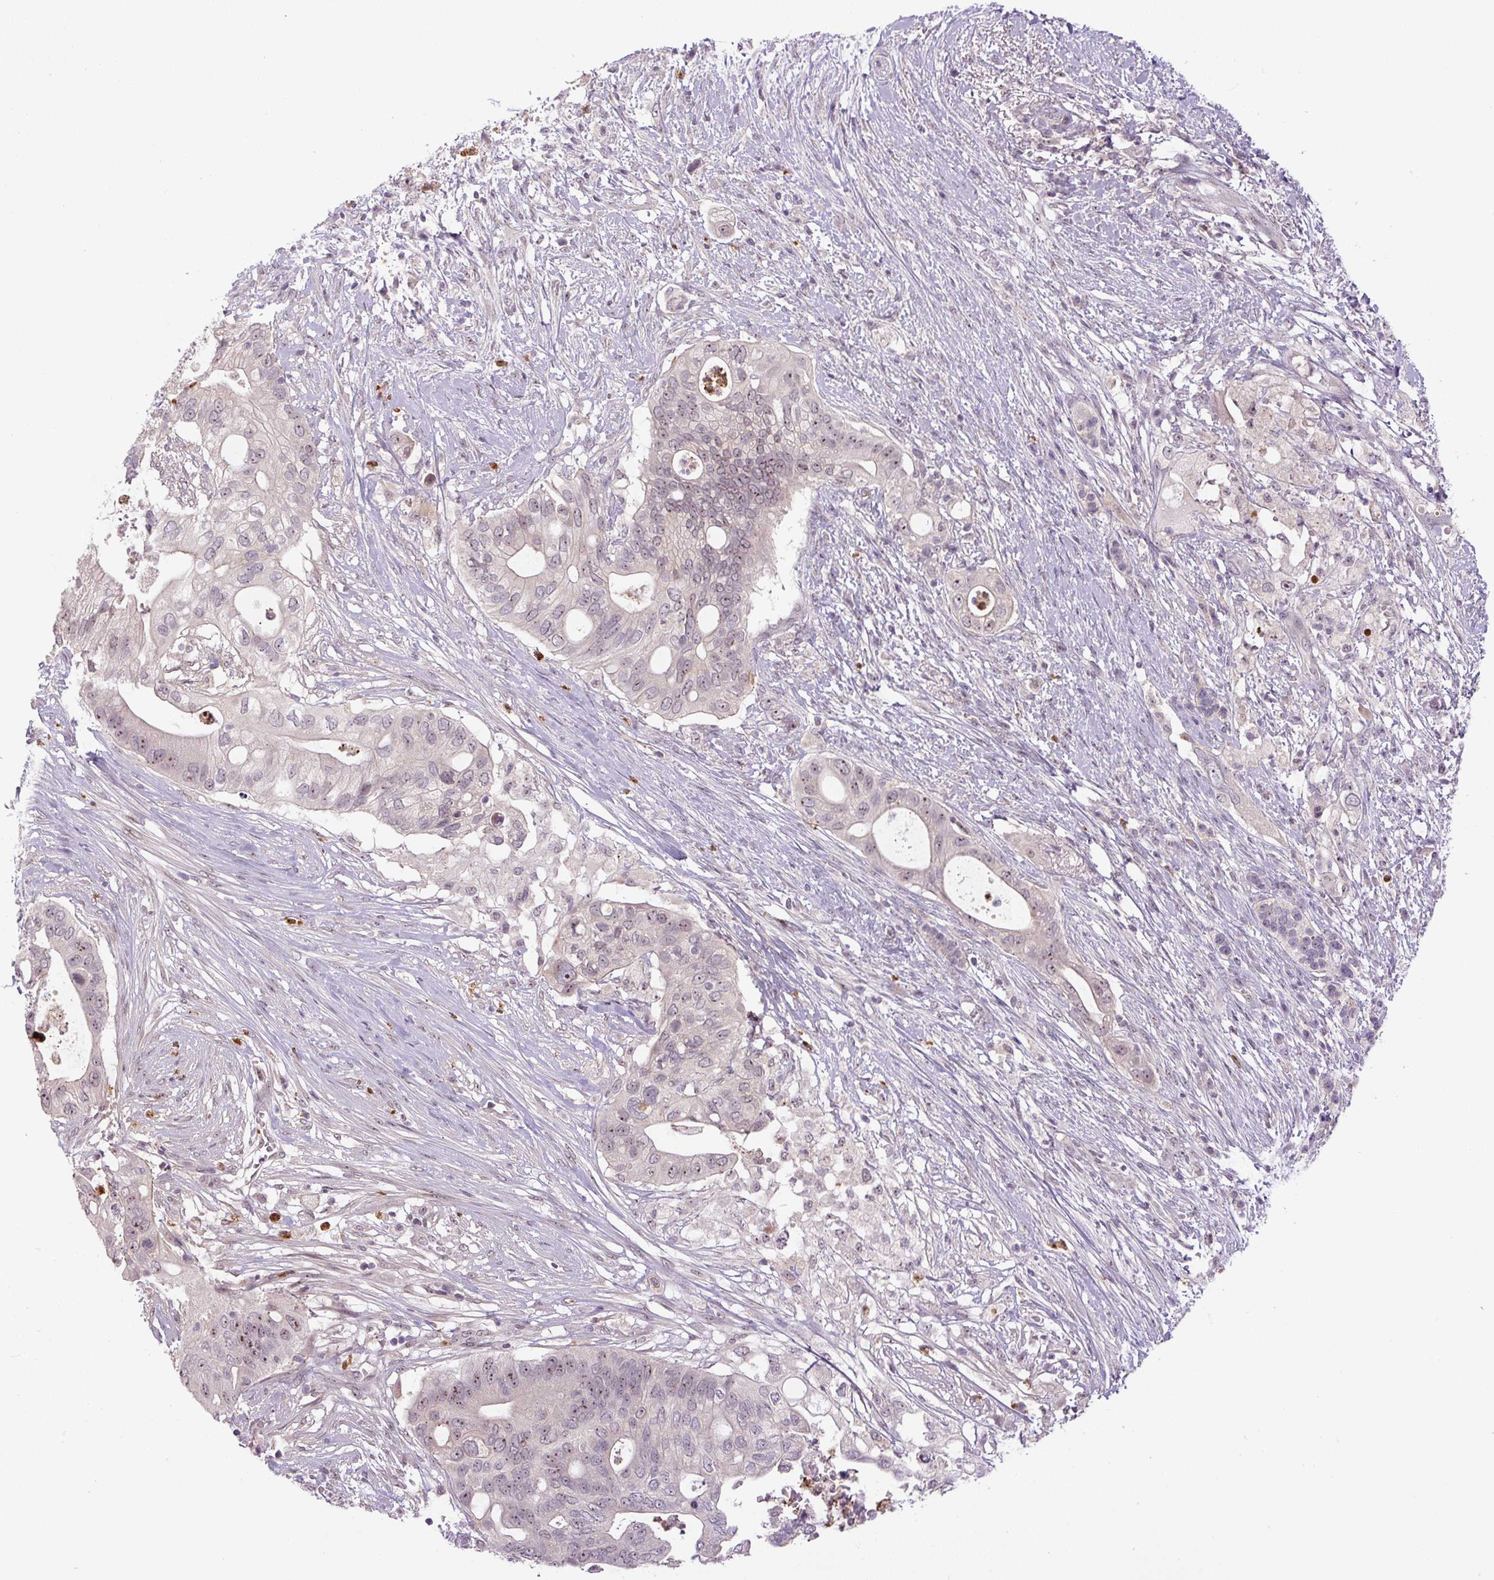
{"staining": {"intensity": "weak", "quantity": "25%-75%", "location": "nuclear"}, "tissue": "pancreatic cancer", "cell_type": "Tumor cells", "image_type": "cancer", "snomed": [{"axis": "morphology", "description": "Adenocarcinoma, NOS"}, {"axis": "topography", "description": "Pancreas"}], "caption": "An image of human pancreatic cancer (adenocarcinoma) stained for a protein exhibits weak nuclear brown staining in tumor cells.", "gene": "SGF29", "patient": {"sex": "female", "age": 72}}